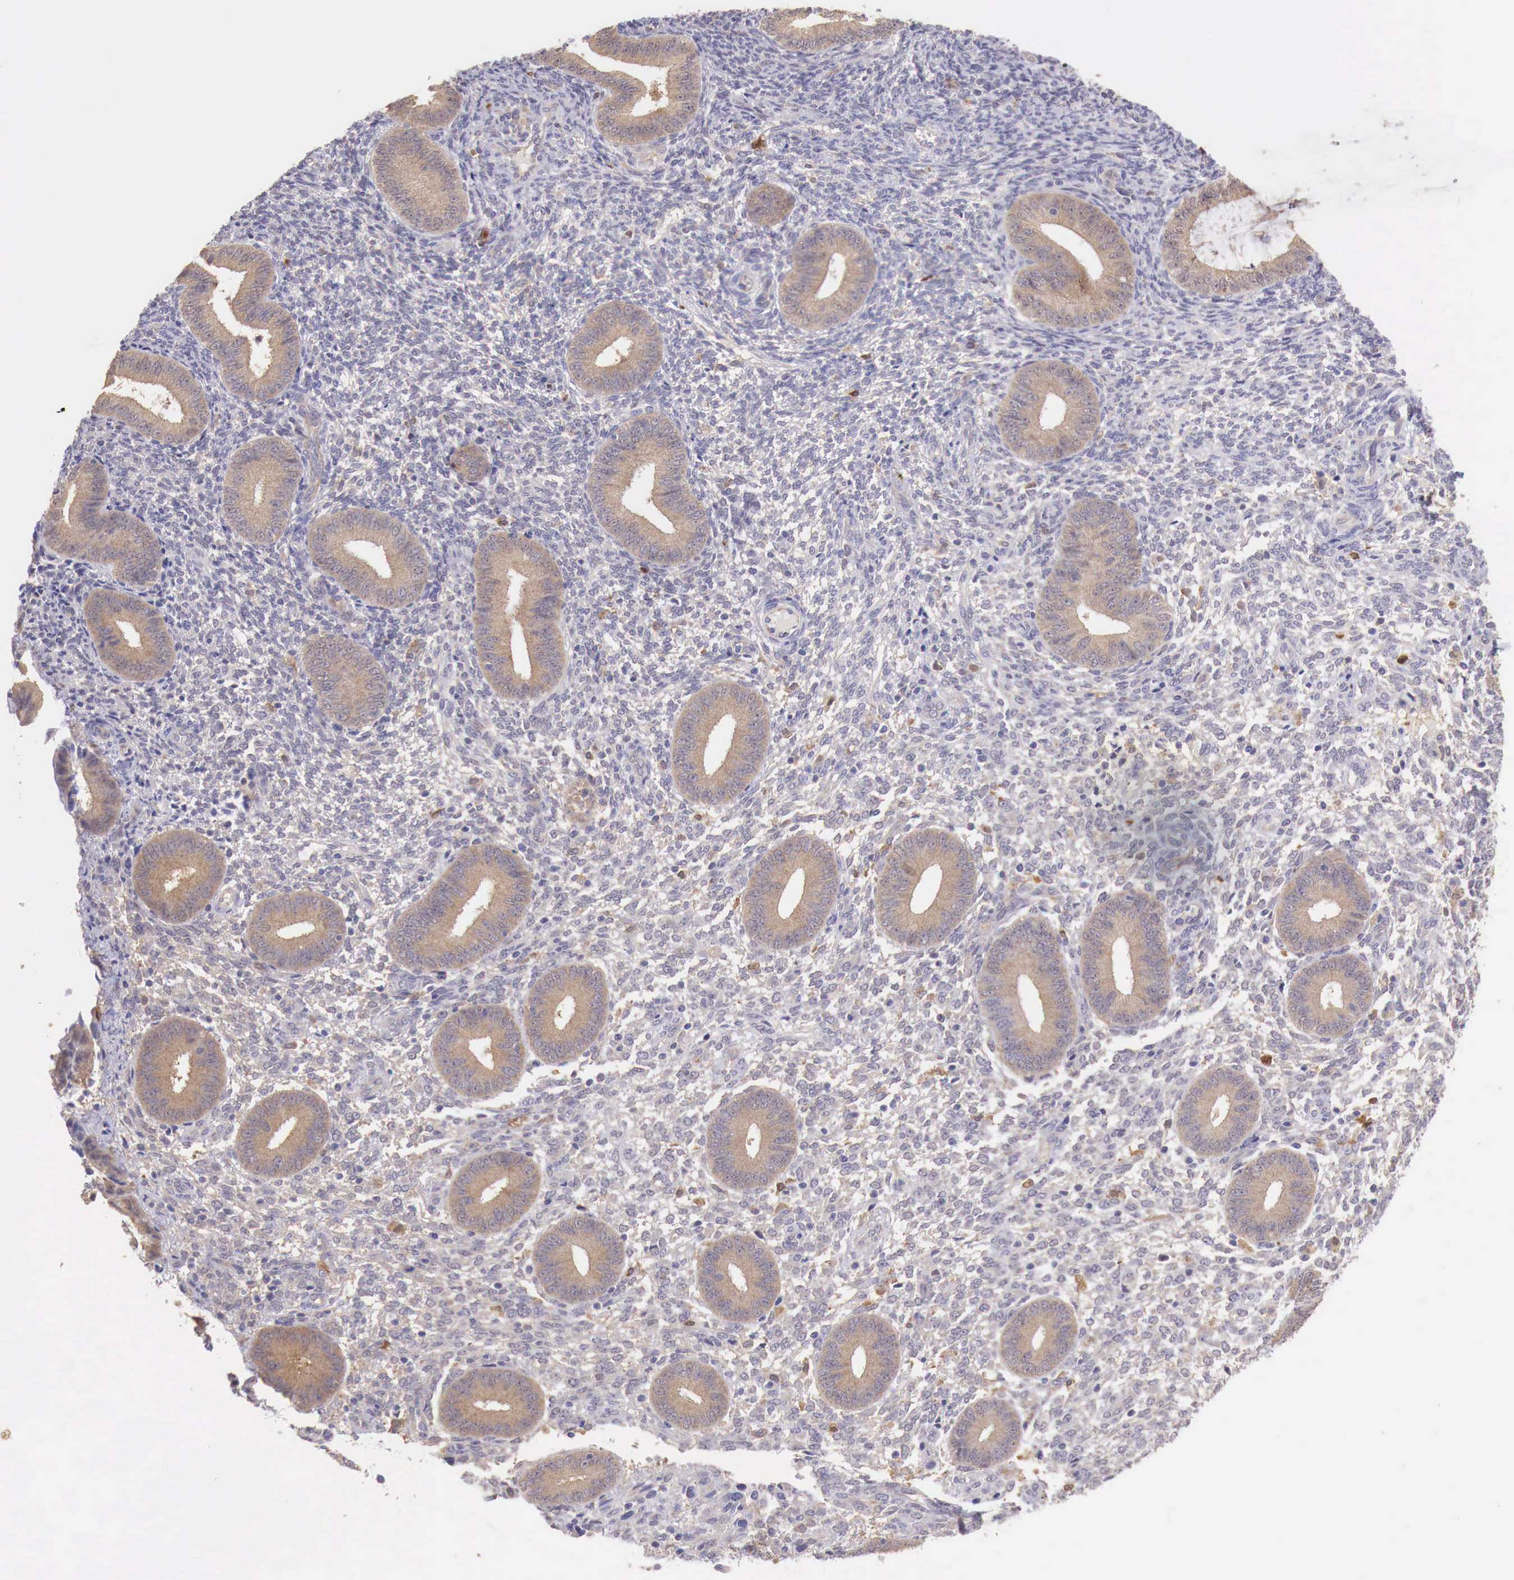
{"staining": {"intensity": "negative", "quantity": "none", "location": "none"}, "tissue": "endometrium", "cell_type": "Cells in endometrial stroma", "image_type": "normal", "snomed": [{"axis": "morphology", "description": "Normal tissue, NOS"}, {"axis": "topography", "description": "Endometrium"}], "caption": "Cells in endometrial stroma show no significant positivity in normal endometrium. (DAB (3,3'-diaminobenzidine) IHC, high magnification).", "gene": "GAB2", "patient": {"sex": "female", "age": 35}}